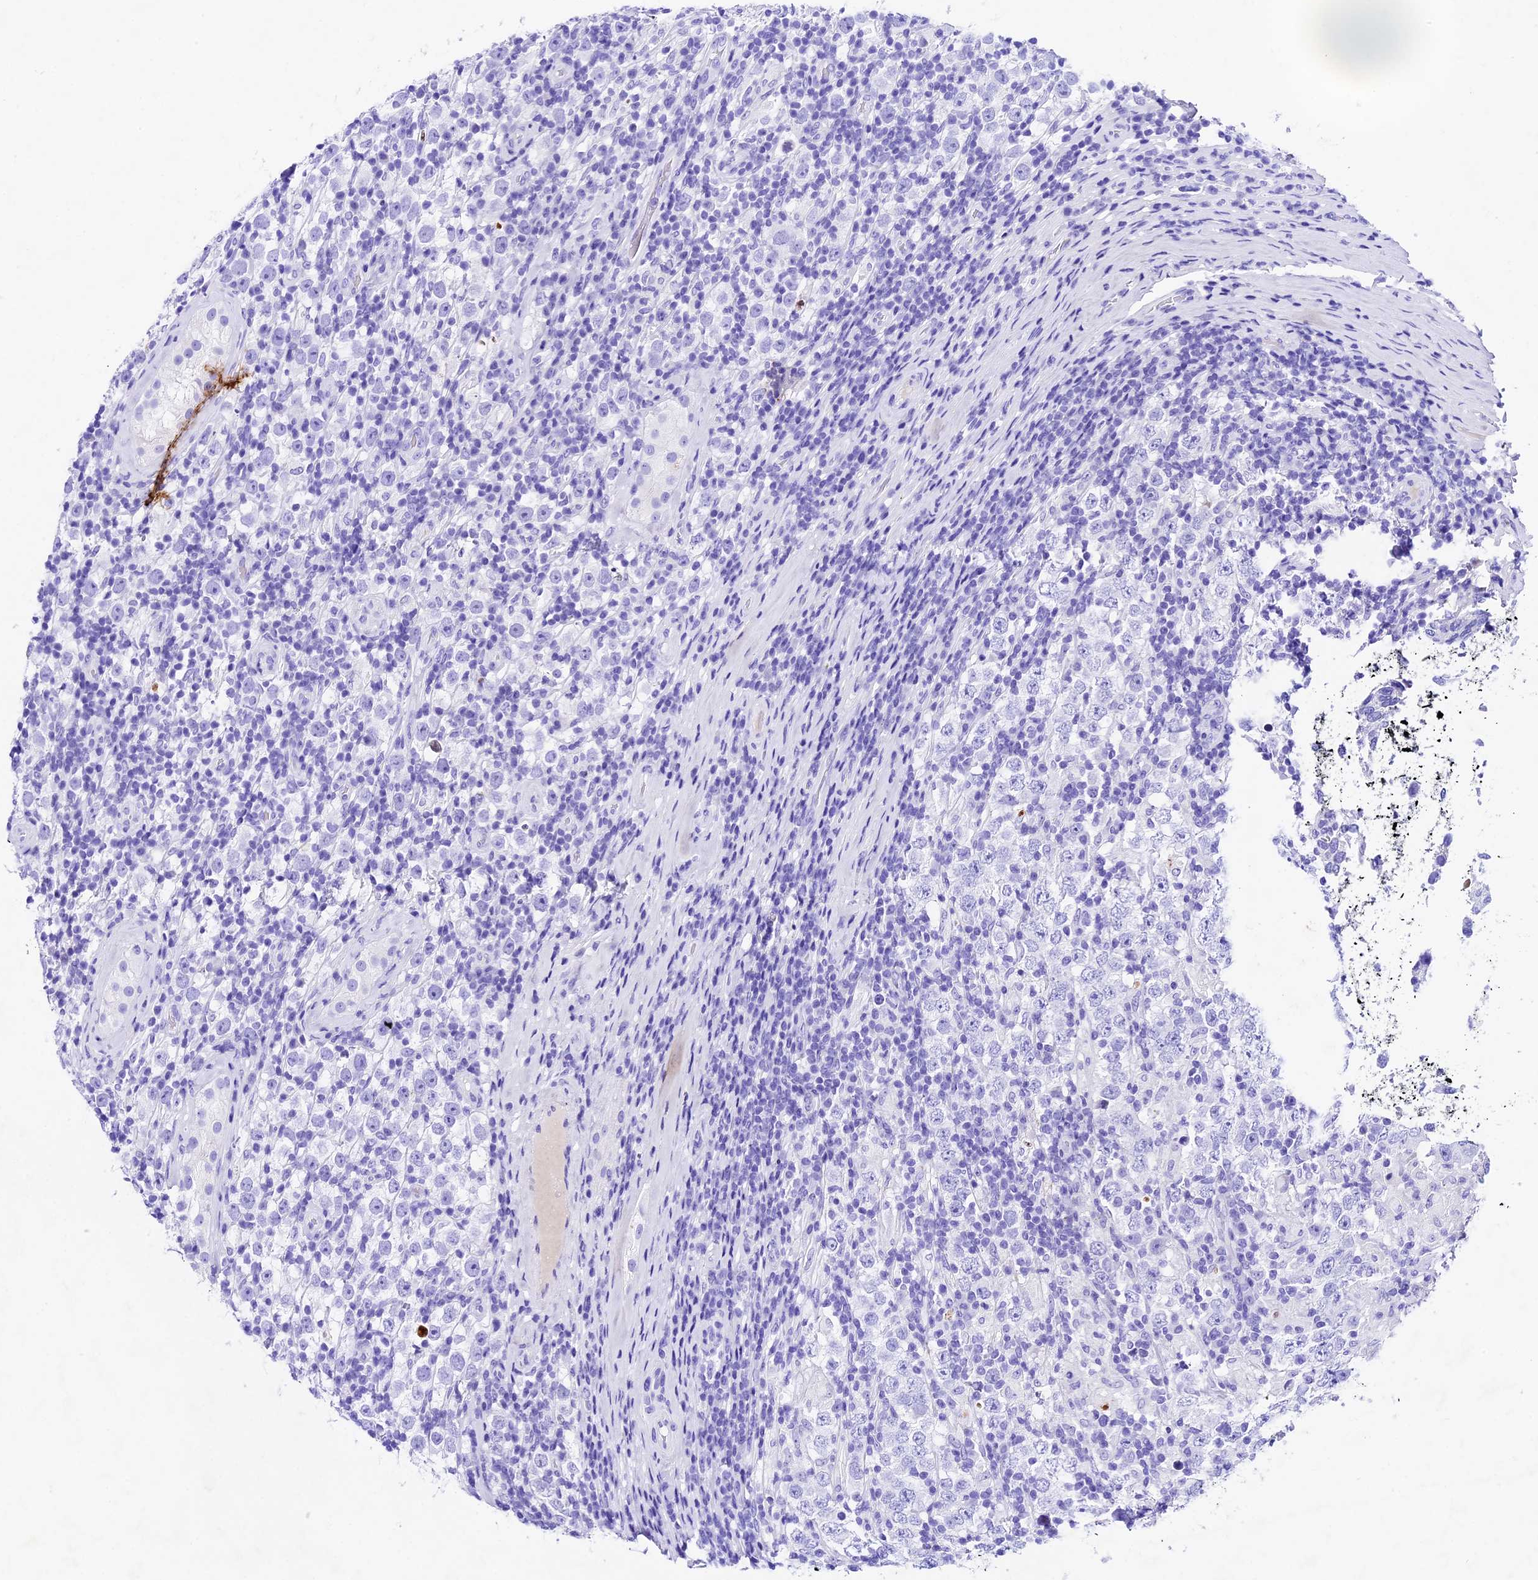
{"staining": {"intensity": "negative", "quantity": "none", "location": "none"}, "tissue": "testis cancer", "cell_type": "Tumor cells", "image_type": "cancer", "snomed": [{"axis": "morphology", "description": "Normal tissue, NOS"}, {"axis": "morphology", "description": "Urothelial carcinoma, High grade"}, {"axis": "morphology", "description": "Seminoma, NOS"}, {"axis": "morphology", "description": "Carcinoma, Embryonal, NOS"}, {"axis": "topography", "description": "Urinary bladder"}, {"axis": "topography", "description": "Testis"}], "caption": "Tumor cells show no significant expression in testis cancer.", "gene": "PSG11", "patient": {"sex": "male", "age": 41}}